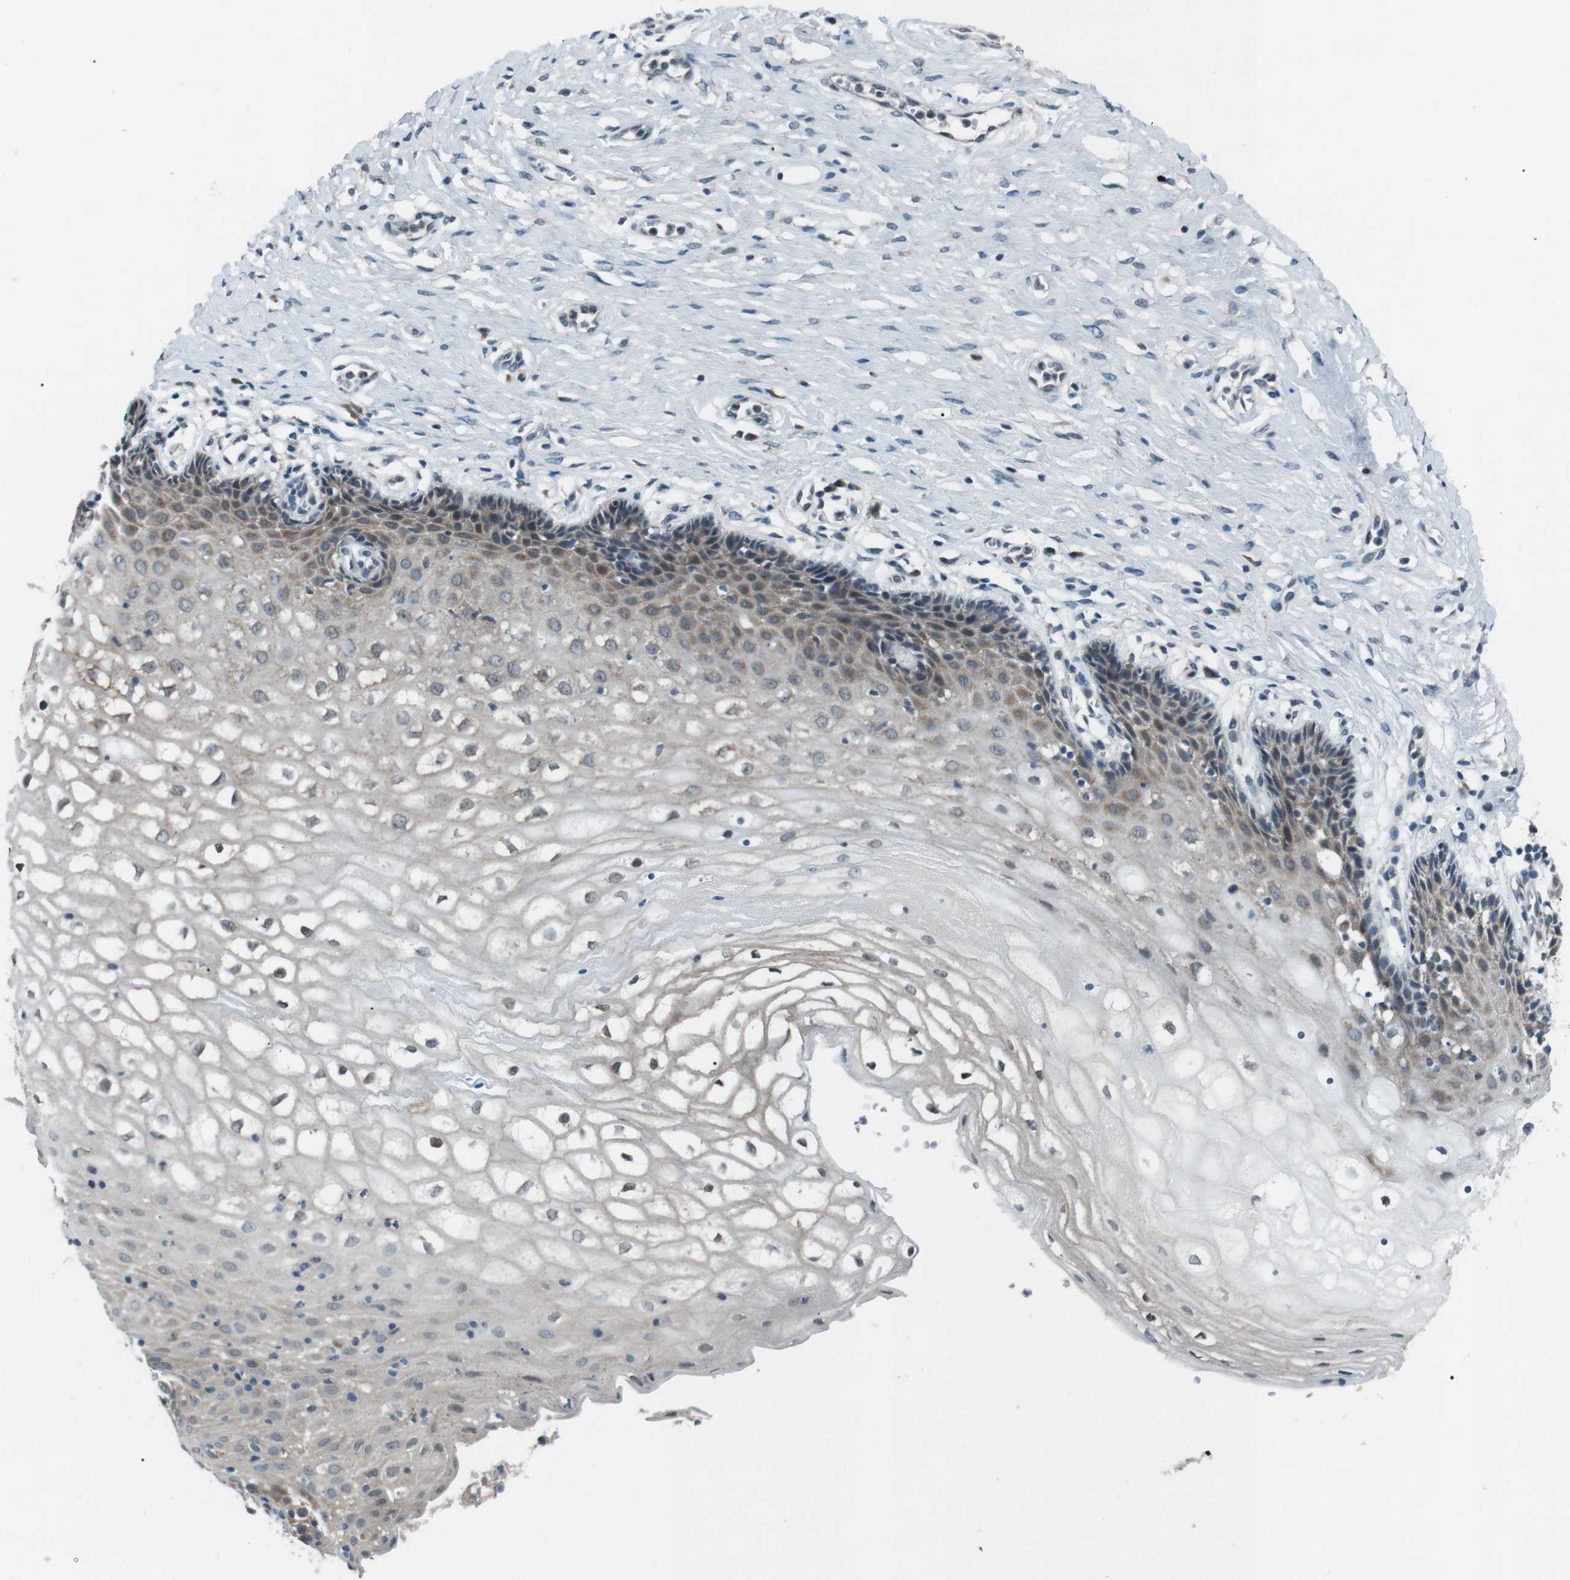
{"staining": {"intensity": "weak", "quantity": ">75%", "location": "cytoplasmic/membranous"}, "tissue": "cervical cancer", "cell_type": "Tumor cells", "image_type": "cancer", "snomed": [{"axis": "morphology", "description": "Squamous cell carcinoma, NOS"}, {"axis": "topography", "description": "Cervix"}], "caption": "Immunohistochemical staining of cervical squamous cell carcinoma shows low levels of weak cytoplasmic/membranous protein positivity in approximately >75% of tumor cells.", "gene": "LRIG2", "patient": {"sex": "female", "age": 32}}